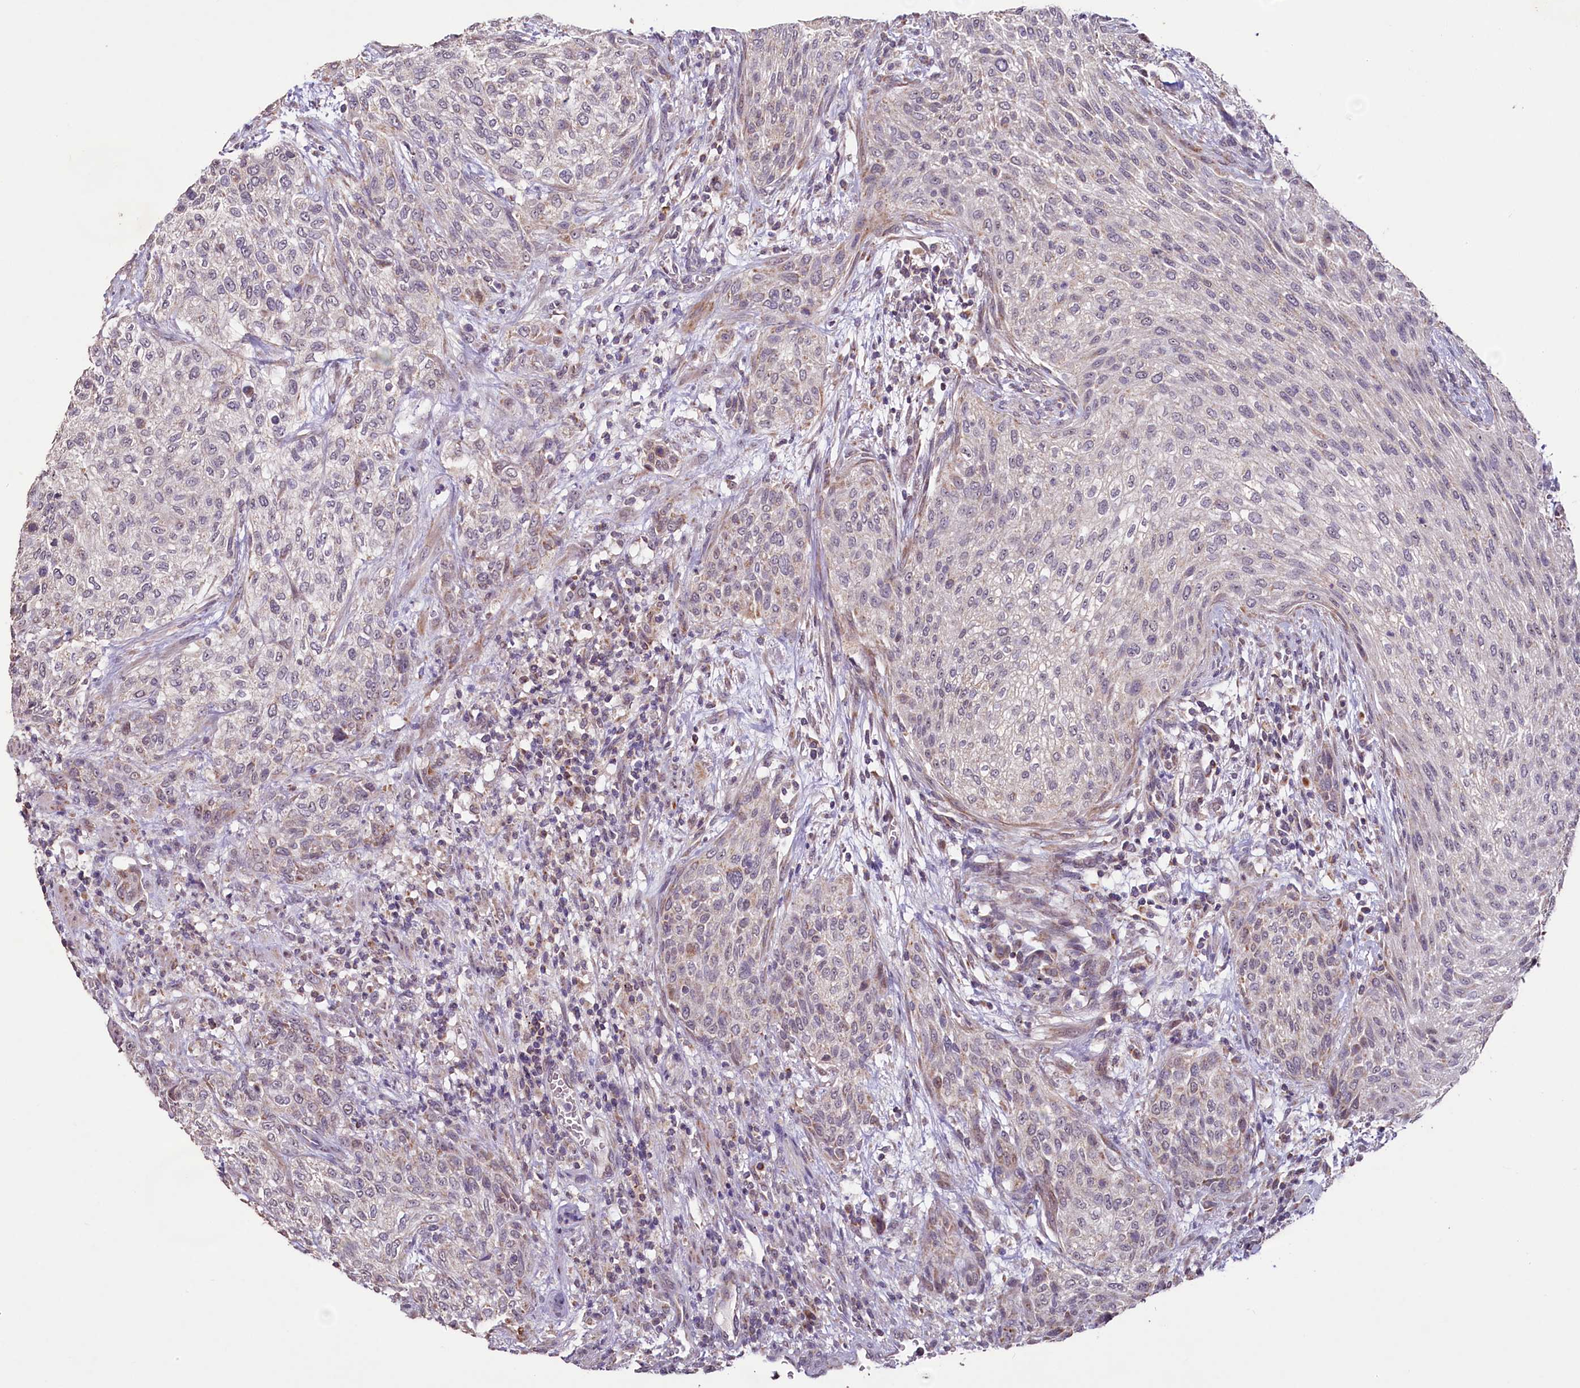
{"staining": {"intensity": "negative", "quantity": "none", "location": "none"}, "tissue": "urothelial cancer", "cell_type": "Tumor cells", "image_type": "cancer", "snomed": [{"axis": "morphology", "description": "Urothelial carcinoma, High grade"}, {"axis": "topography", "description": "Urinary bladder"}], "caption": "Tumor cells show no significant staining in urothelial cancer.", "gene": "PDE6D", "patient": {"sex": "male", "age": 35}}